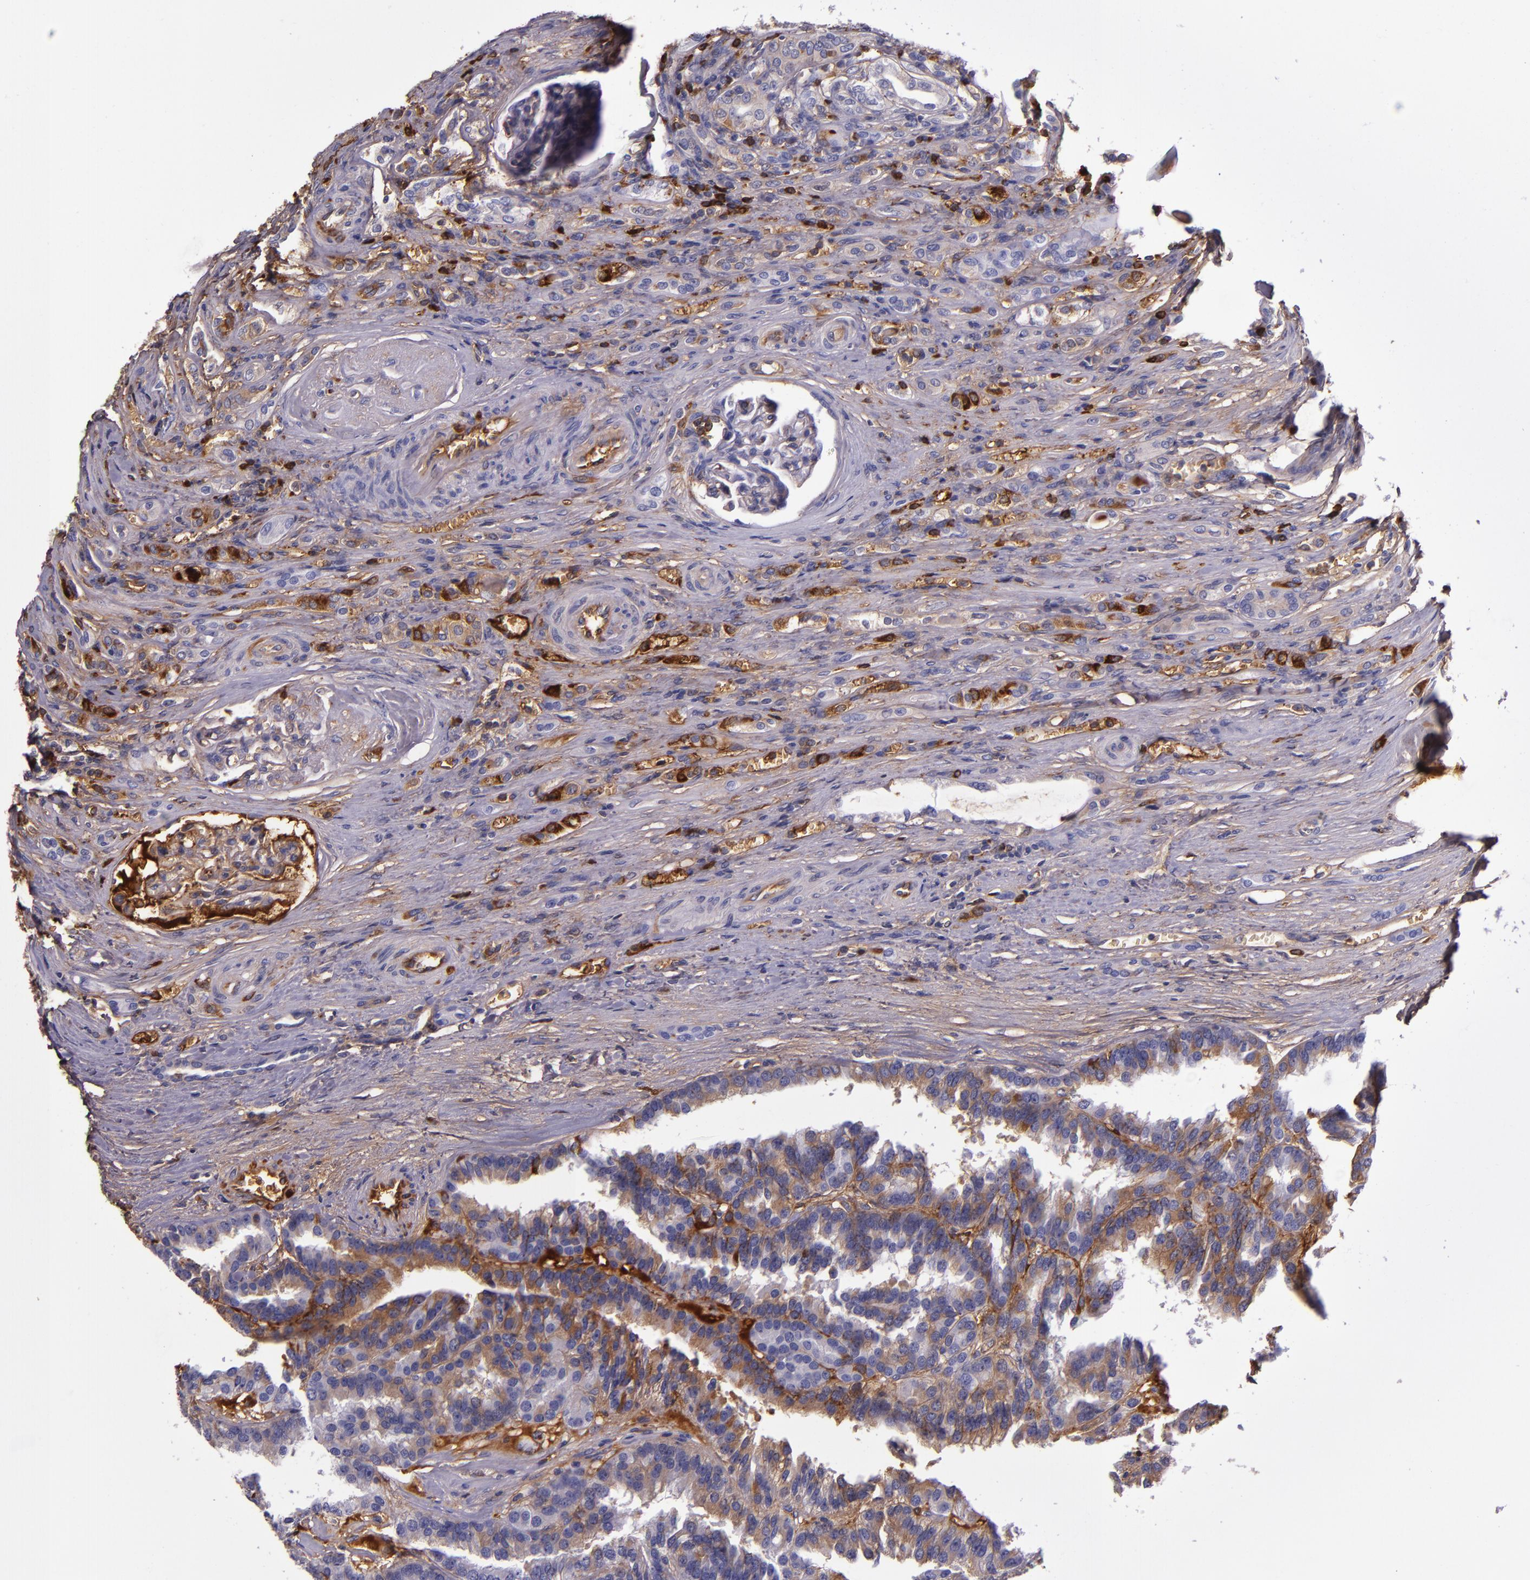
{"staining": {"intensity": "moderate", "quantity": "25%-75%", "location": "cytoplasmic/membranous"}, "tissue": "renal cancer", "cell_type": "Tumor cells", "image_type": "cancer", "snomed": [{"axis": "morphology", "description": "Adenocarcinoma, NOS"}, {"axis": "topography", "description": "Kidney"}], "caption": "High-magnification brightfield microscopy of adenocarcinoma (renal) stained with DAB (brown) and counterstained with hematoxylin (blue). tumor cells exhibit moderate cytoplasmic/membranous expression is seen in about25%-75% of cells.", "gene": "CLEC3B", "patient": {"sex": "male", "age": 46}}